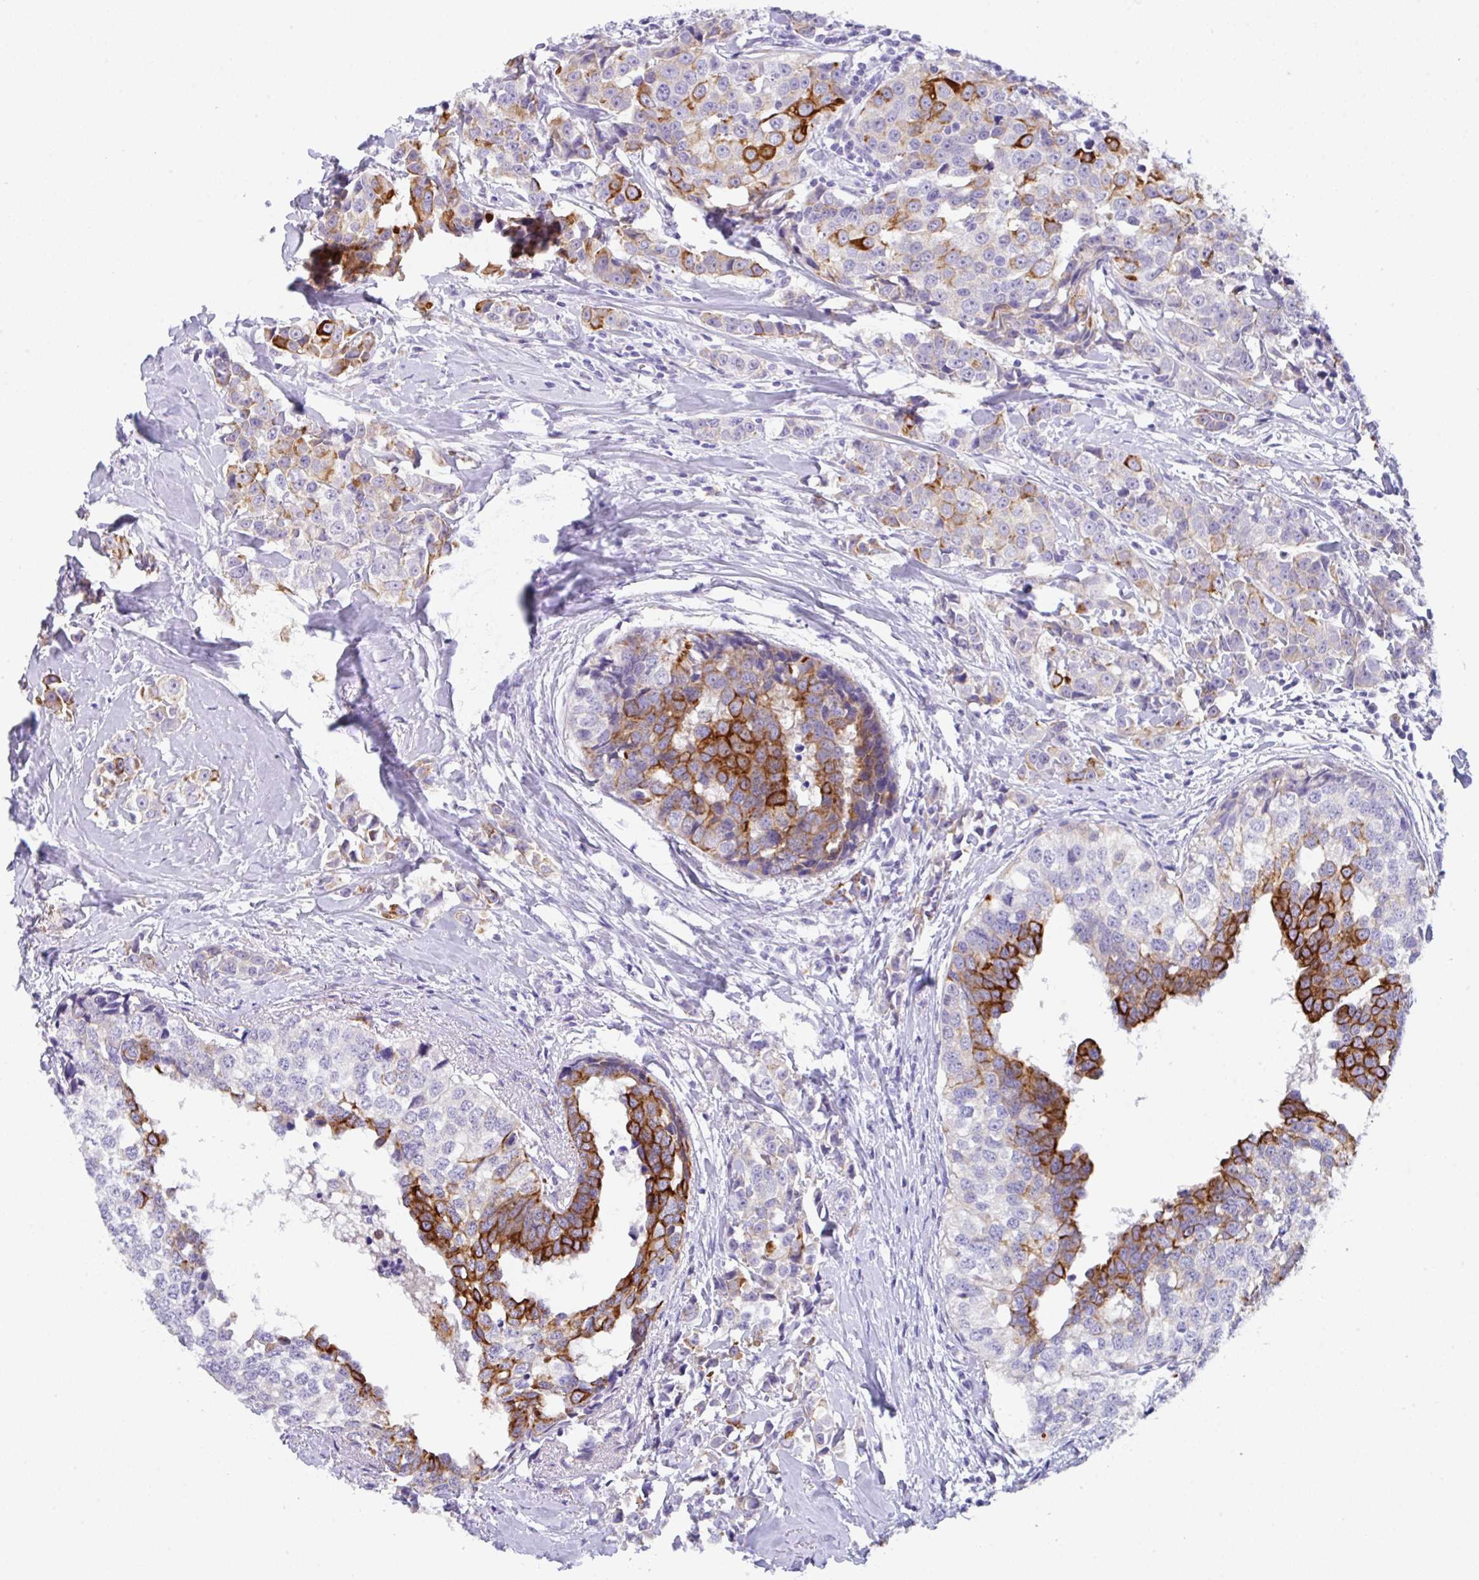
{"staining": {"intensity": "strong", "quantity": "<25%", "location": "cytoplasmic/membranous"}, "tissue": "breast cancer", "cell_type": "Tumor cells", "image_type": "cancer", "snomed": [{"axis": "morphology", "description": "Duct carcinoma"}, {"axis": "topography", "description": "Breast"}], "caption": "Tumor cells show strong cytoplasmic/membranous expression in approximately <25% of cells in breast cancer.", "gene": "TRAF4", "patient": {"sex": "female", "age": 80}}